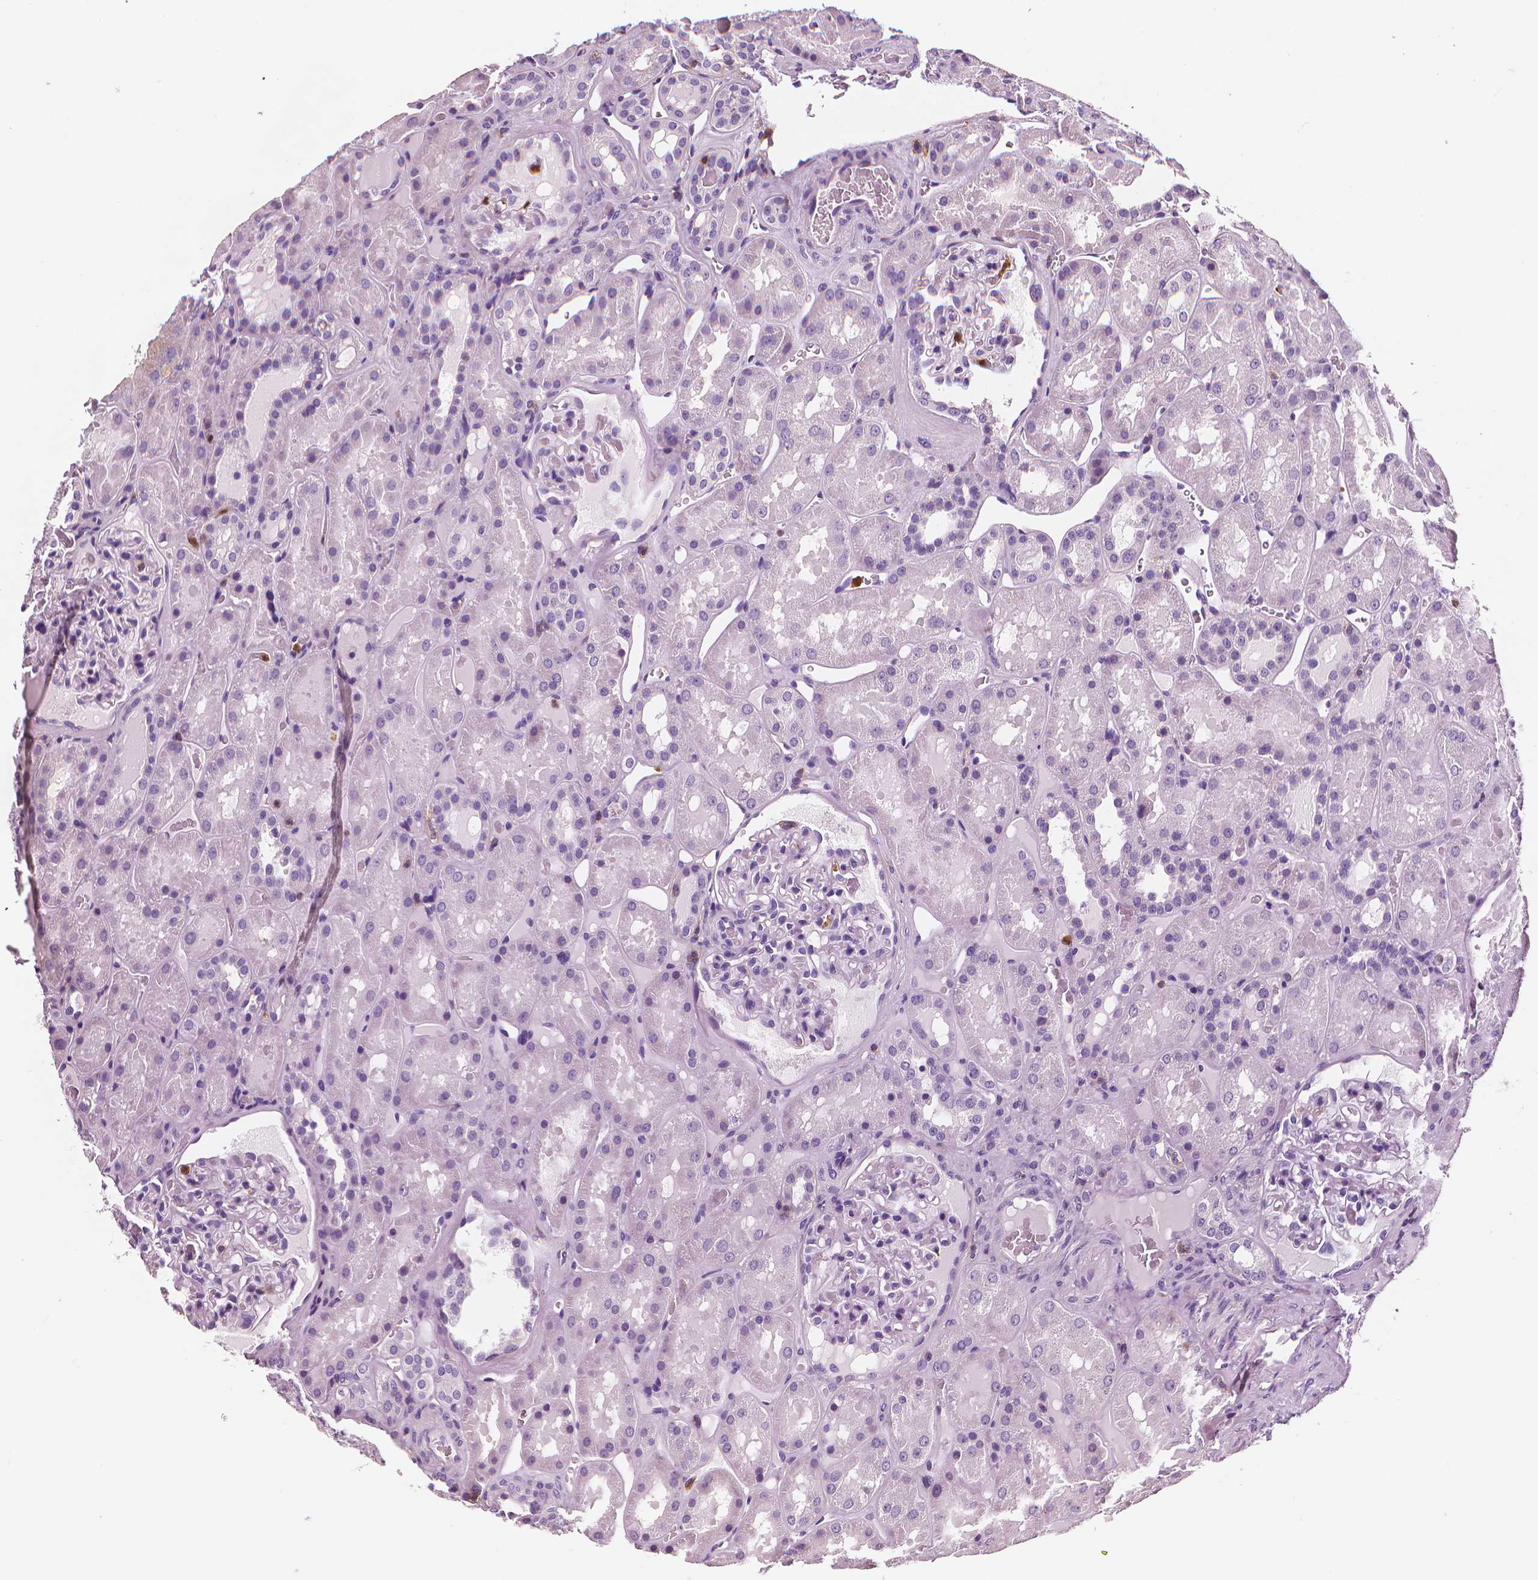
{"staining": {"intensity": "negative", "quantity": "none", "location": "none"}, "tissue": "kidney", "cell_type": "Cells in glomeruli", "image_type": "normal", "snomed": [{"axis": "morphology", "description": "Normal tissue, NOS"}, {"axis": "topography", "description": "Kidney"}], "caption": "Image shows no protein expression in cells in glomeruli of benign kidney.", "gene": "PTPRC", "patient": {"sex": "male", "age": 73}}